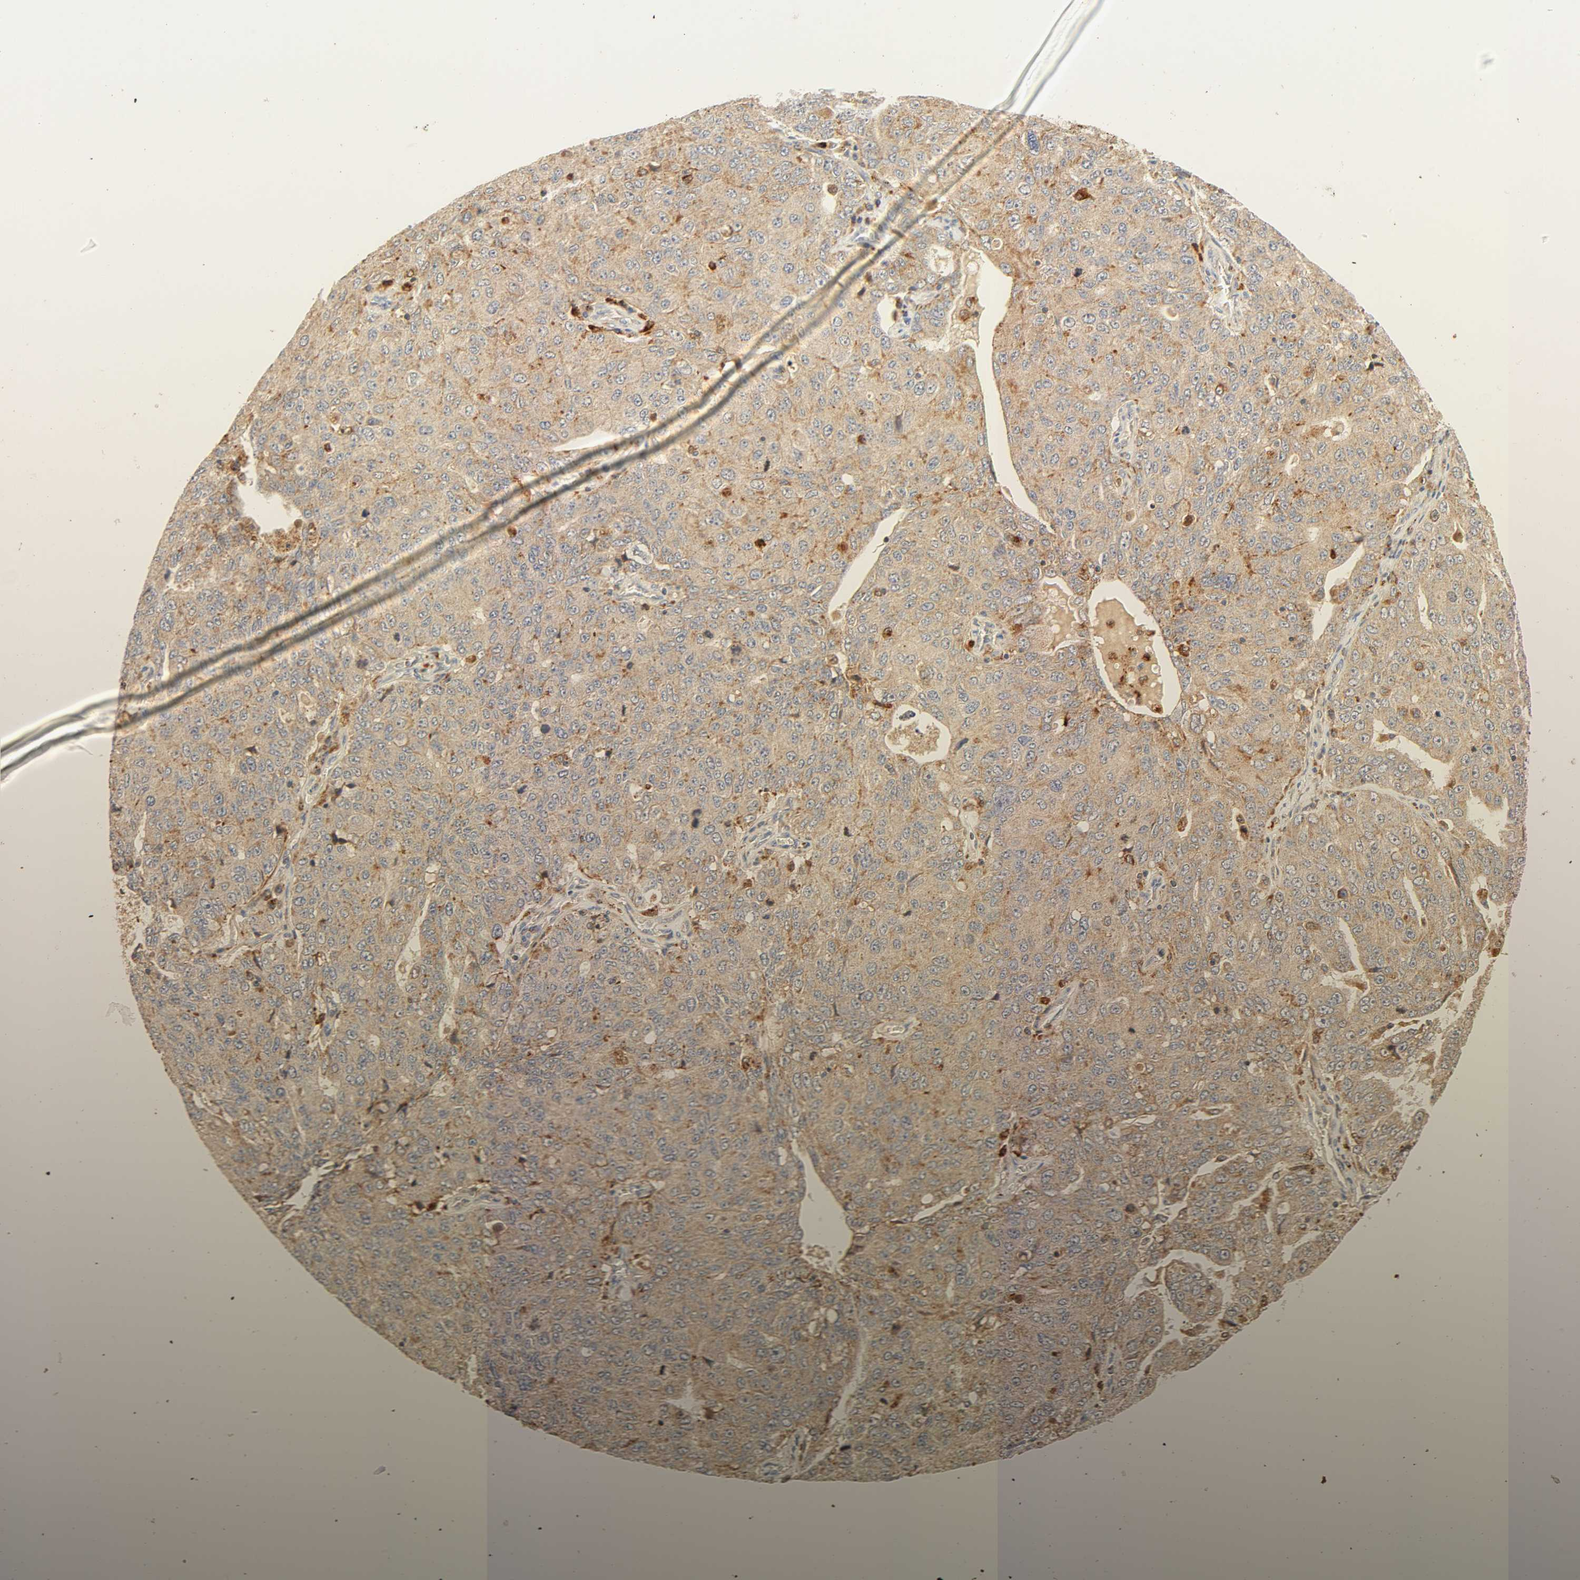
{"staining": {"intensity": "moderate", "quantity": ">75%", "location": "cytoplasmic/membranous"}, "tissue": "ovarian cancer", "cell_type": "Tumor cells", "image_type": "cancer", "snomed": [{"axis": "morphology", "description": "Carcinoma, endometroid"}, {"axis": "topography", "description": "Ovary"}], "caption": "Brown immunohistochemical staining in human ovarian cancer demonstrates moderate cytoplasmic/membranous staining in approximately >75% of tumor cells.", "gene": "MAPK6", "patient": {"sex": "female", "age": 62}}